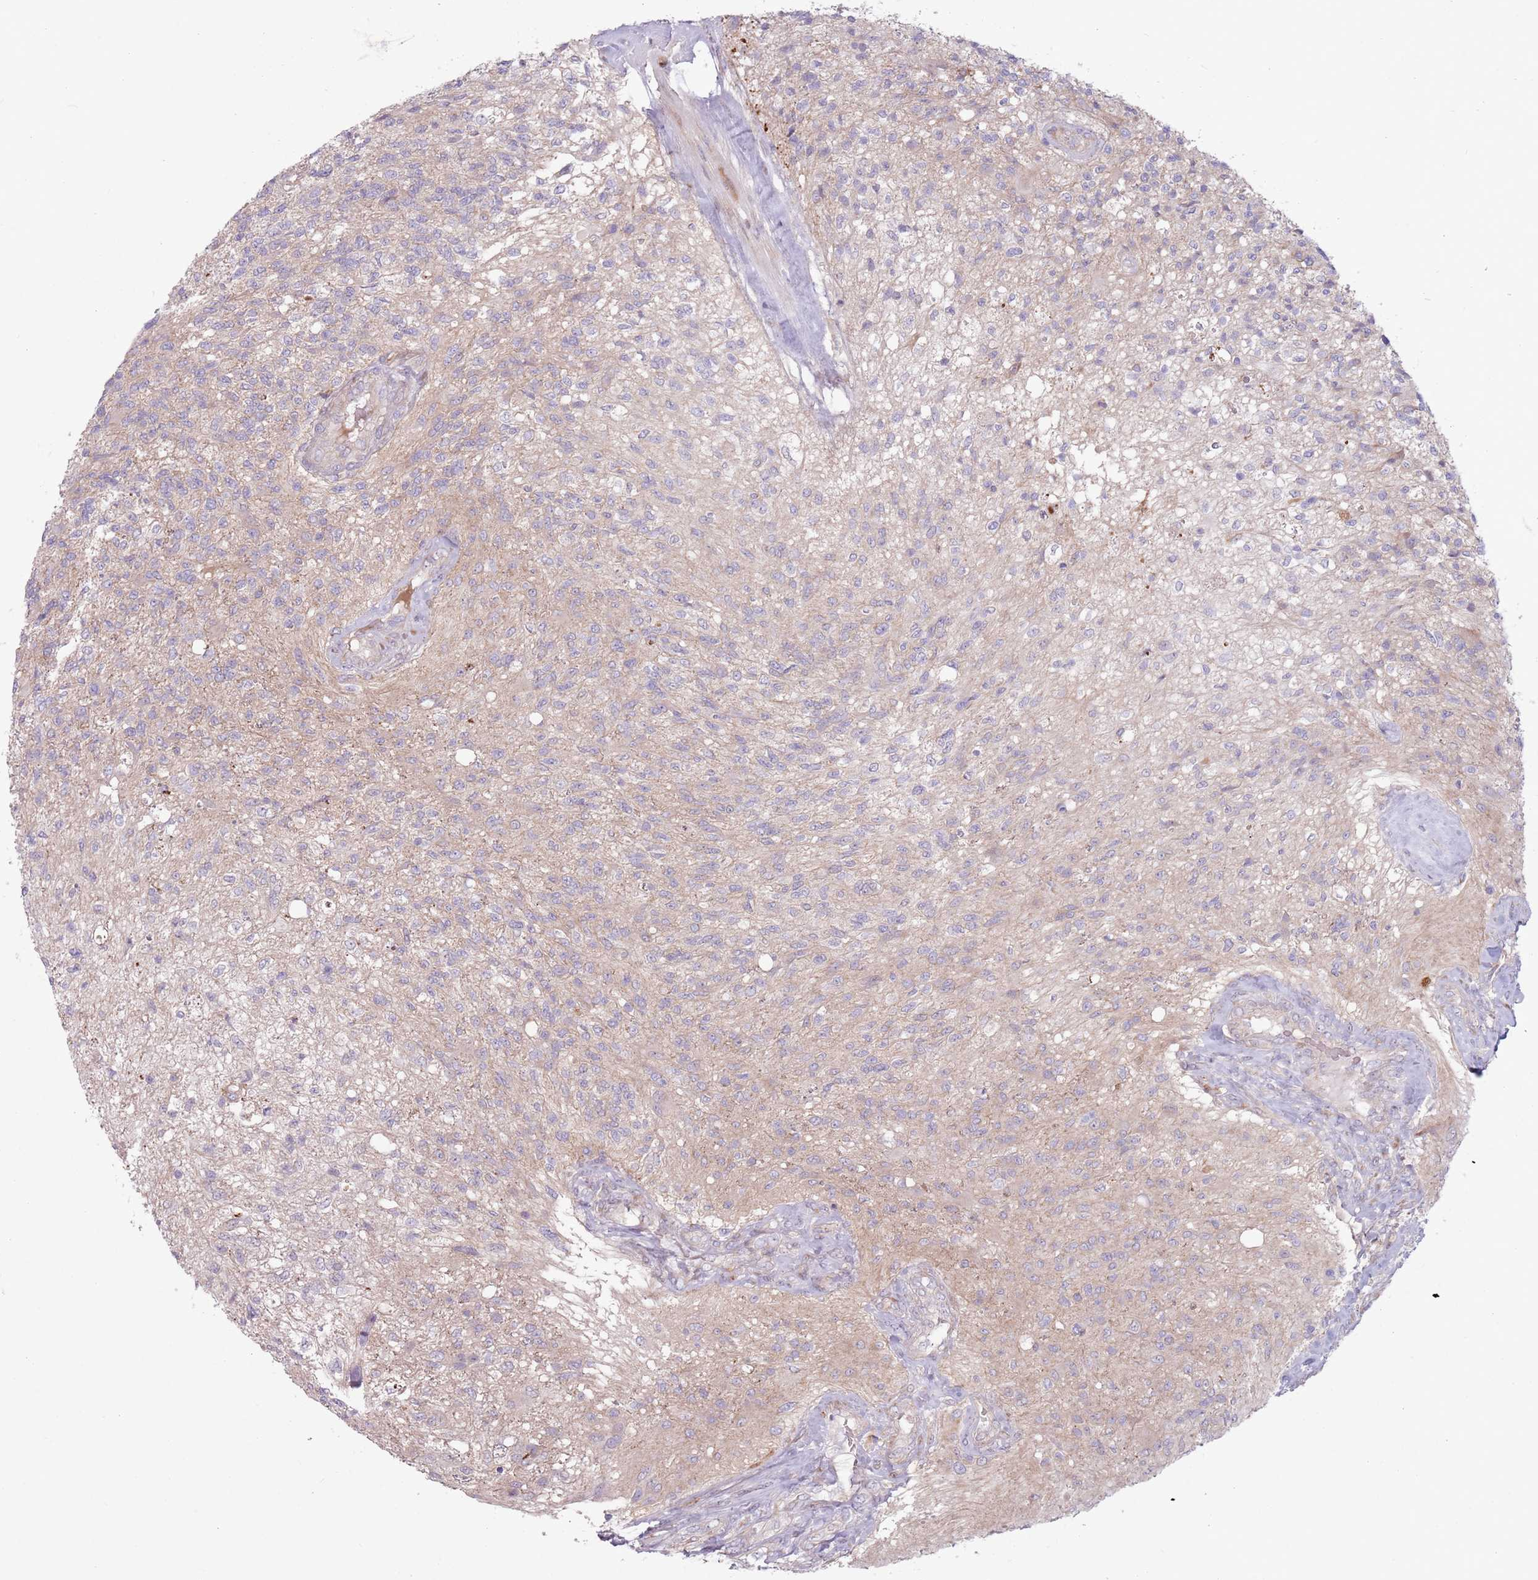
{"staining": {"intensity": "negative", "quantity": "none", "location": "none"}, "tissue": "glioma", "cell_type": "Tumor cells", "image_type": "cancer", "snomed": [{"axis": "morphology", "description": "Glioma, malignant, High grade"}, {"axis": "topography", "description": "Brain"}], "caption": "This image is of malignant glioma (high-grade) stained with immunohistochemistry to label a protein in brown with the nuclei are counter-stained blue. There is no expression in tumor cells. The staining was performed using DAB (3,3'-diaminobenzidine) to visualize the protein expression in brown, while the nuclei were stained in blue with hematoxylin (Magnification: 20x).", "gene": "CCDC150", "patient": {"sex": "male", "age": 56}}